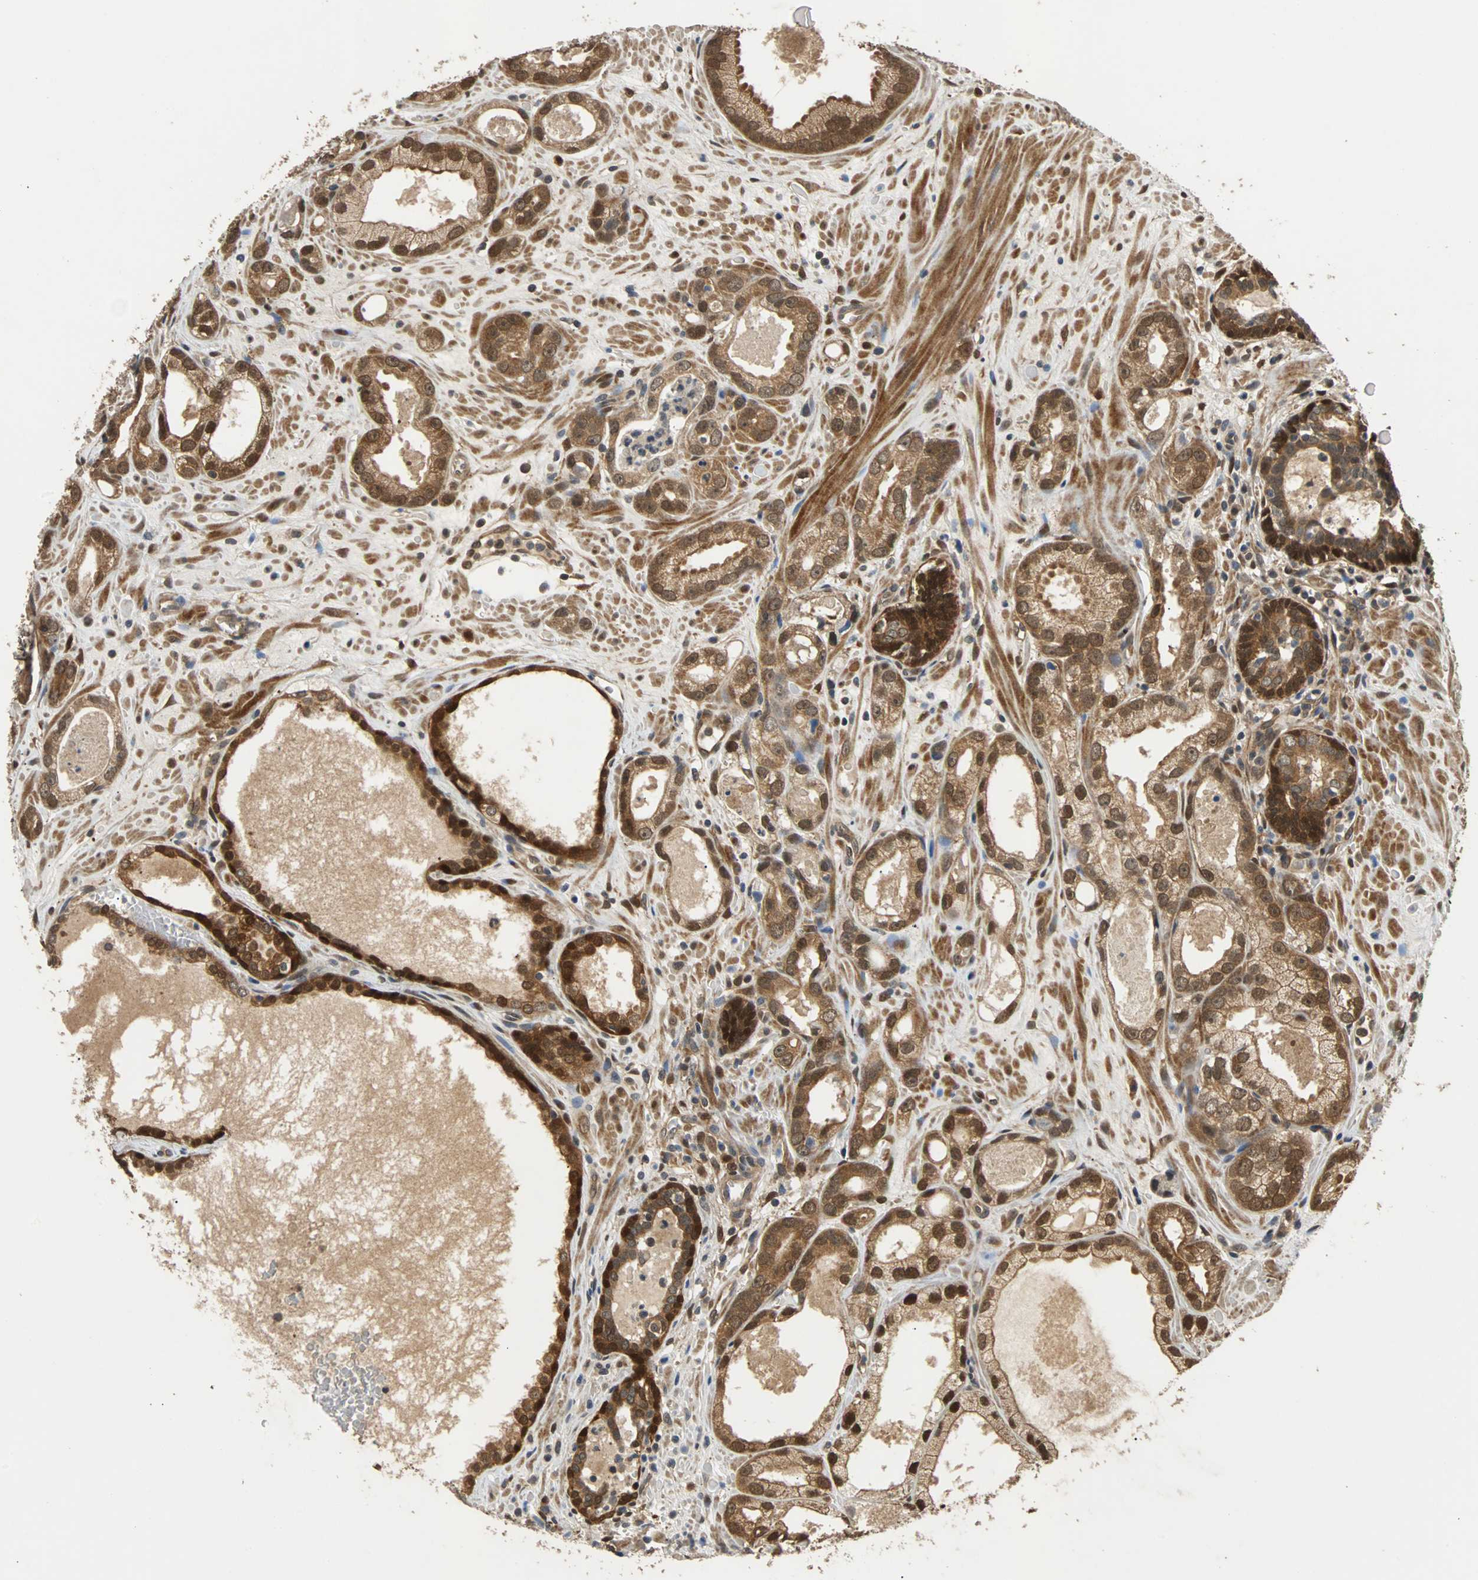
{"staining": {"intensity": "moderate", "quantity": ">75%", "location": "cytoplasmic/membranous,nuclear"}, "tissue": "prostate cancer", "cell_type": "Tumor cells", "image_type": "cancer", "snomed": [{"axis": "morphology", "description": "Adenocarcinoma, Low grade"}, {"axis": "topography", "description": "Prostate"}], "caption": "Human low-grade adenocarcinoma (prostate) stained with a protein marker displays moderate staining in tumor cells.", "gene": "PRDX6", "patient": {"sex": "male", "age": 57}}